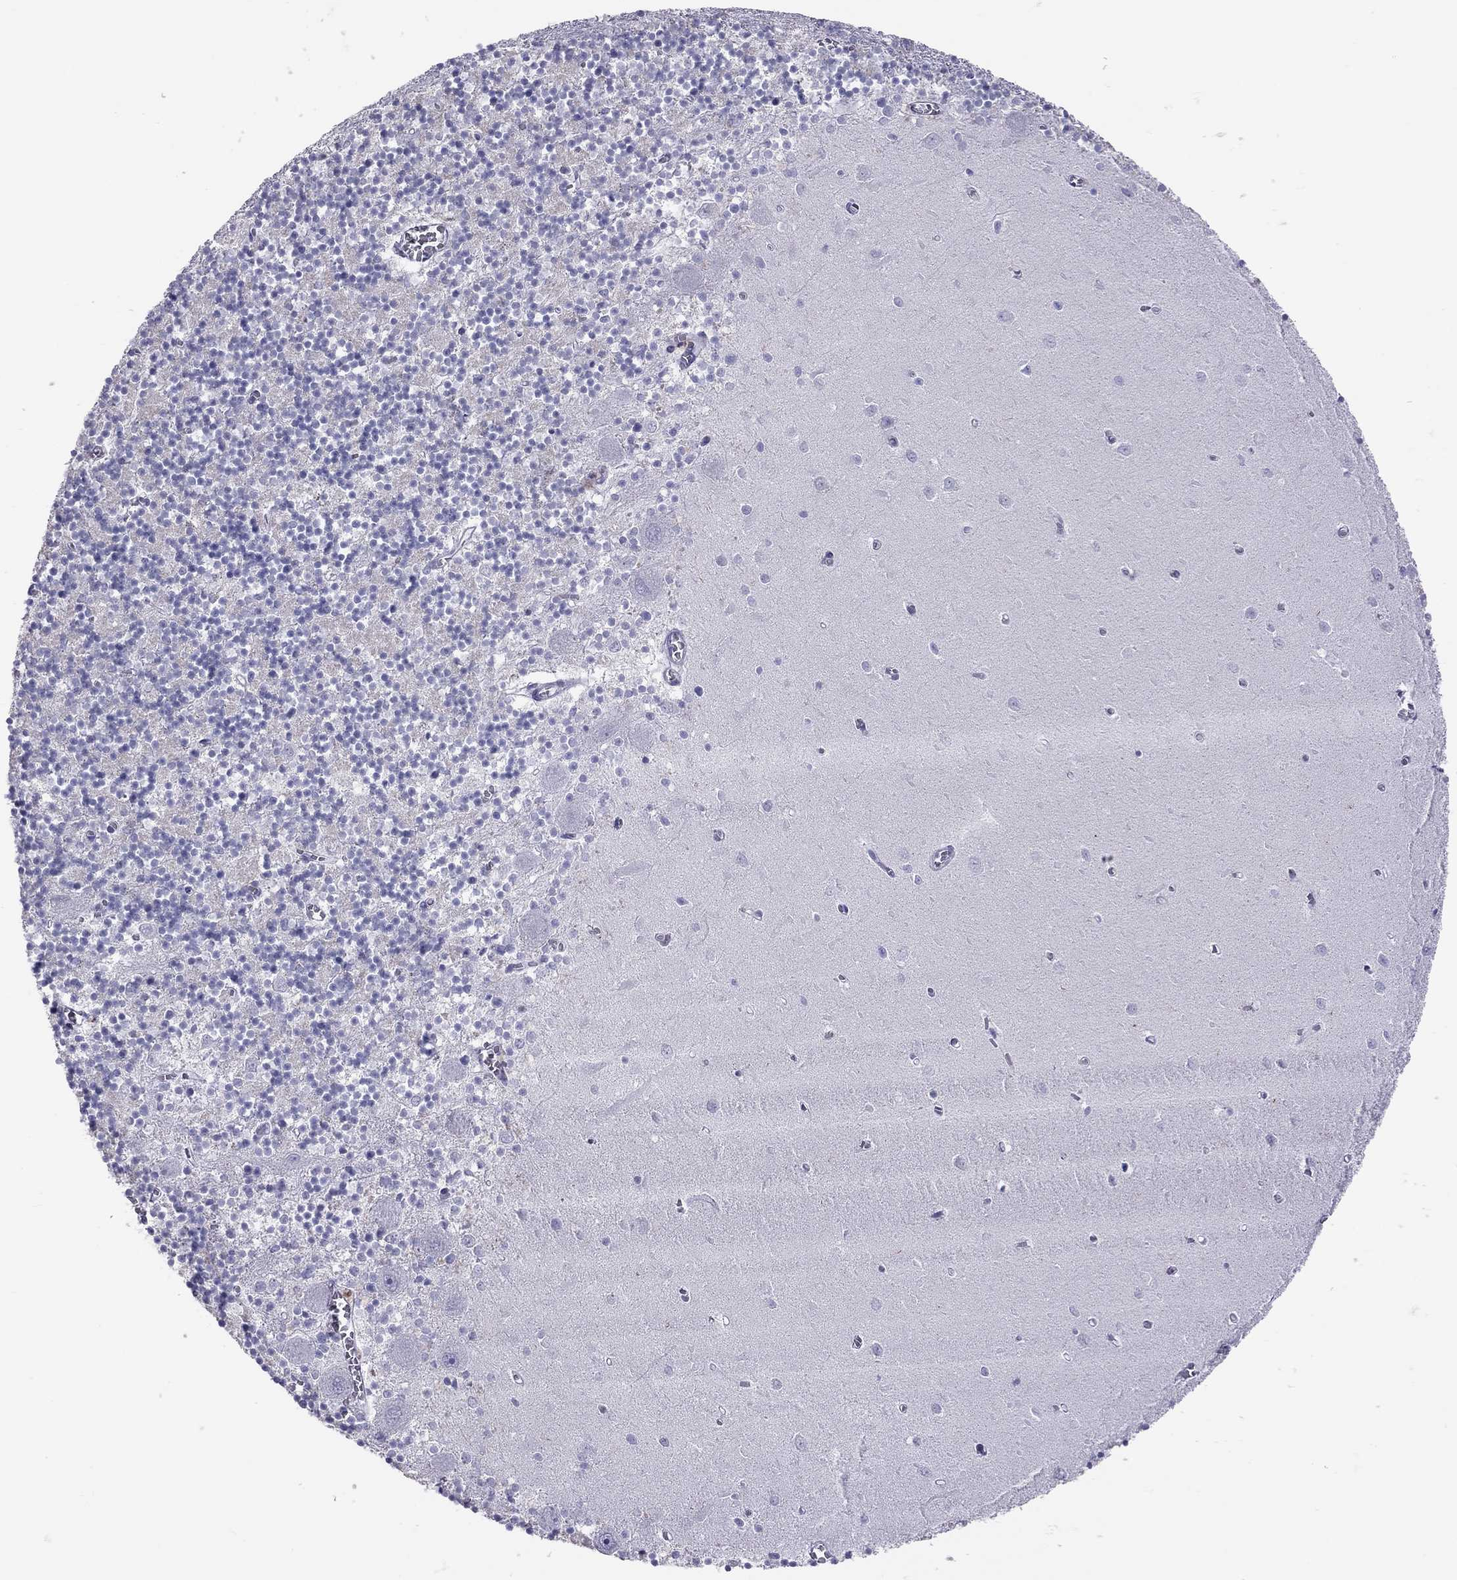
{"staining": {"intensity": "negative", "quantity": "none", "location": "none"}, "tissue": "cerebellum", "cell_type": "Cells in granular layer", "image_type": "normal", "snomed": [{"axis": "morphology", "description": "Normal tissue, NOS"}, {"axis": "topography", "description": "Cerebellum"}], "caption": "IHC histopathology image of normal cerebellum stained for a protein (brown), which shows no staining in cells in granular layer.", "gene": "STAG3", "patient": {"sex": "female", "age": 64}}